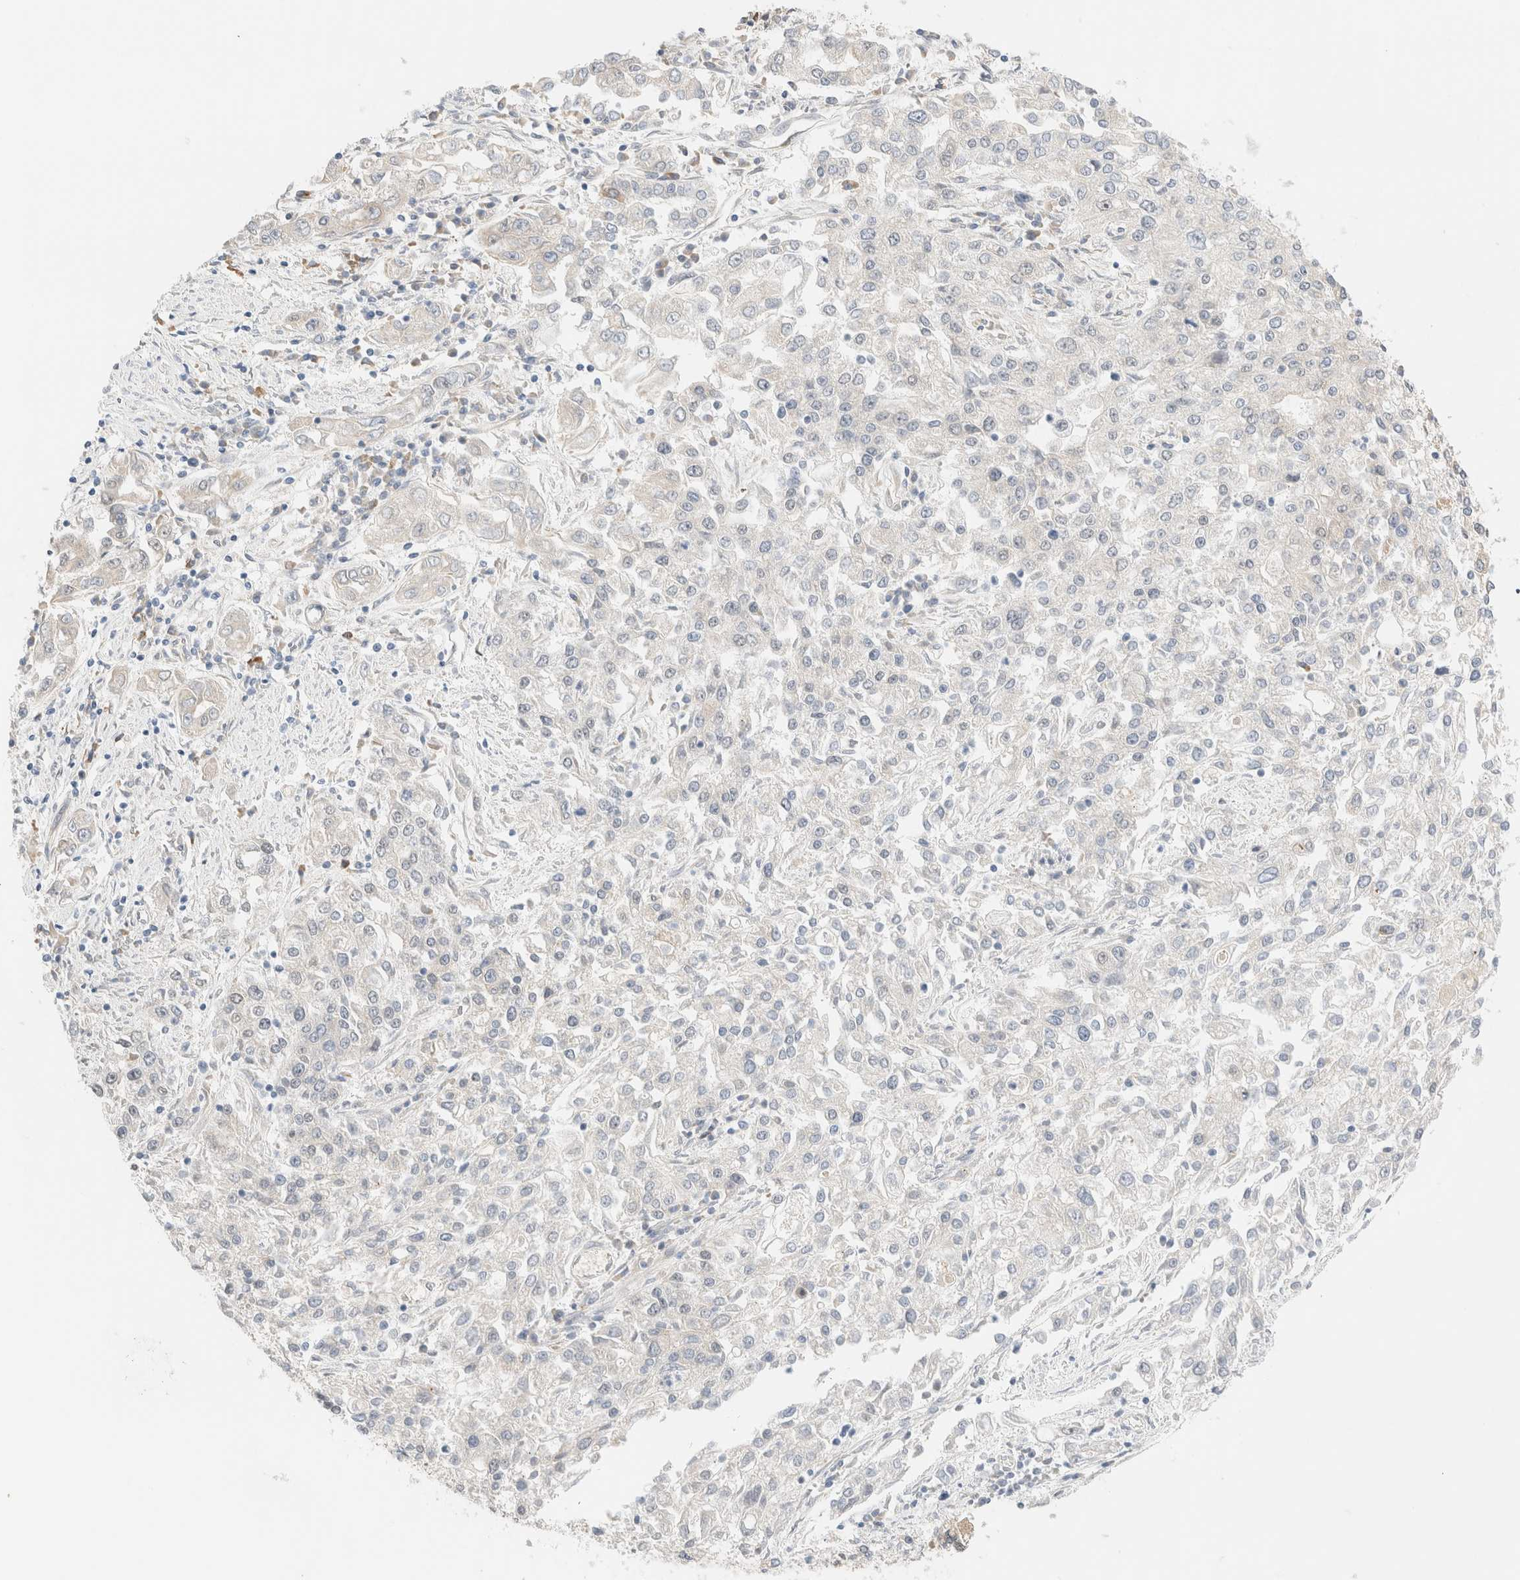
{"staining": {"intensity": "negative", "quantity": "none", "location": "none"}, "tissue": "endometrial cancer", "cell_type": "Tumor cells", "image_type": "cancer", "snomed": [{"axis": "morphology", "description": "Adenocarcinoma, NOS"}, {"axis": "topography", "description": "Endometrium"}], "caption": "The immunohistochemistry micrograph has no significant positivity in tumor cells of endometrial adenocarcinoma tissue.", "gene": "SYVN1", "patient": {"sex": "female", "age": 49}}